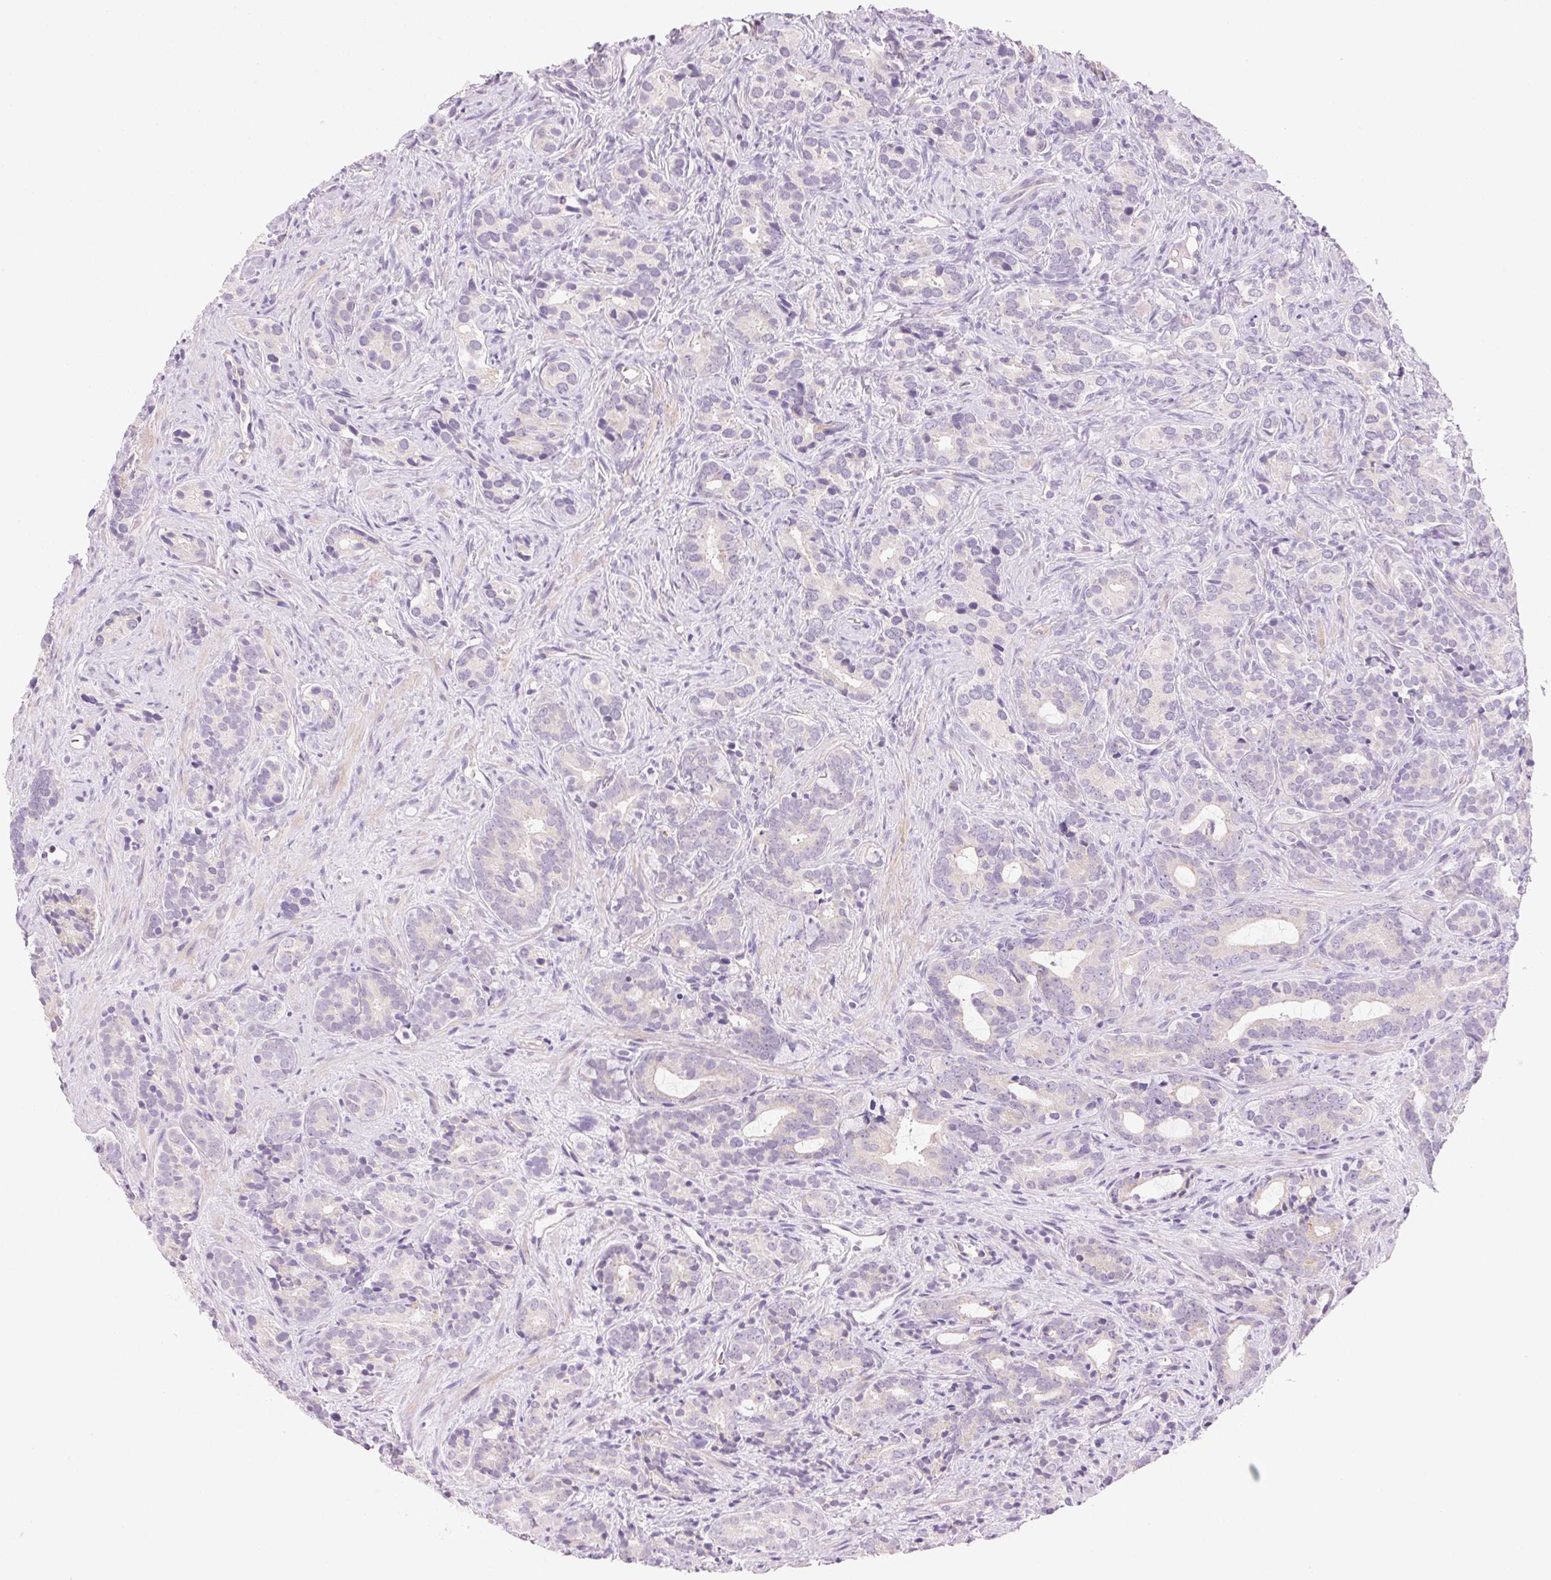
{"staining": {"intensity": "negative", "quantity": "none", "location": "none"}, "tissue": "prostate cancer", "cell_type": "Tumor cells", "image_type": "cancer", "snomed": [{"axis": "morphology", "description": "Adenocarcinoma, High grade"}, {"axis": "topography", "description": "Prostate"}], "caption": "High-grade adenocarcinoma (prostate) stained for a protein using immunohistochemistry (IHC) shows no staining tumor cells.", "gene": "CYP11B1", "patient": {"sex": "male", "age": 84}}